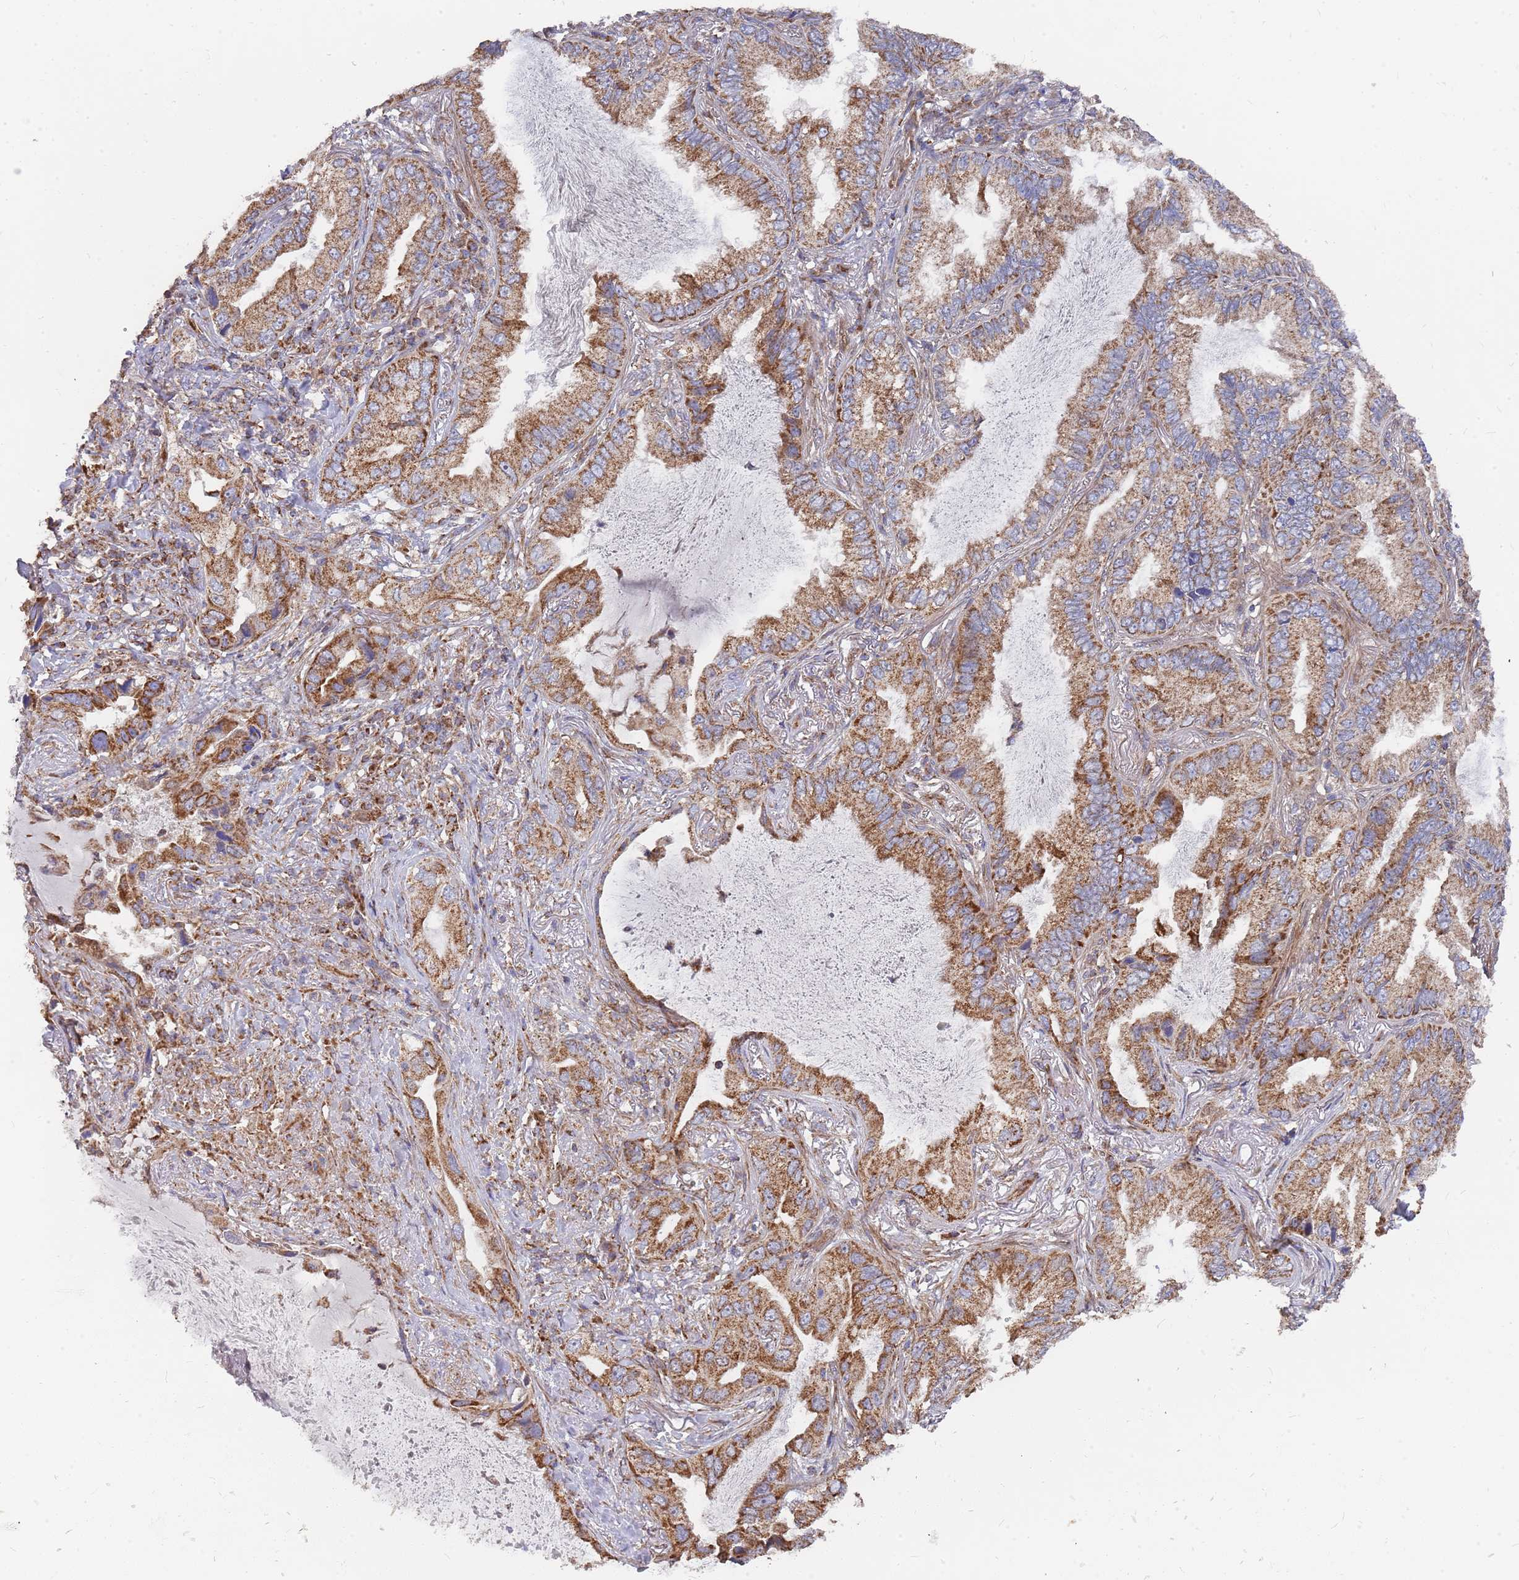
{"staining": {"intensity": "moderate", "quantity": ">75%", "location": "cytoplasmic/membranous"}, "tissue": "lung cancer", "cell_type": "Tumor cells", "image_type": "cancer", "snomed": [{"axis": "morphology", "description": "Adenocarcinoma, NOS"}, {"axis": "topography", "description": "Lung"}], "caption": "Moderate cytoplasmic/membranous positivity is identified in approximately >75% of tumor cells in adenocarcinoma (lung).", "gene": "WDFY3", "patient": {"sex": "female", "age": 69}}